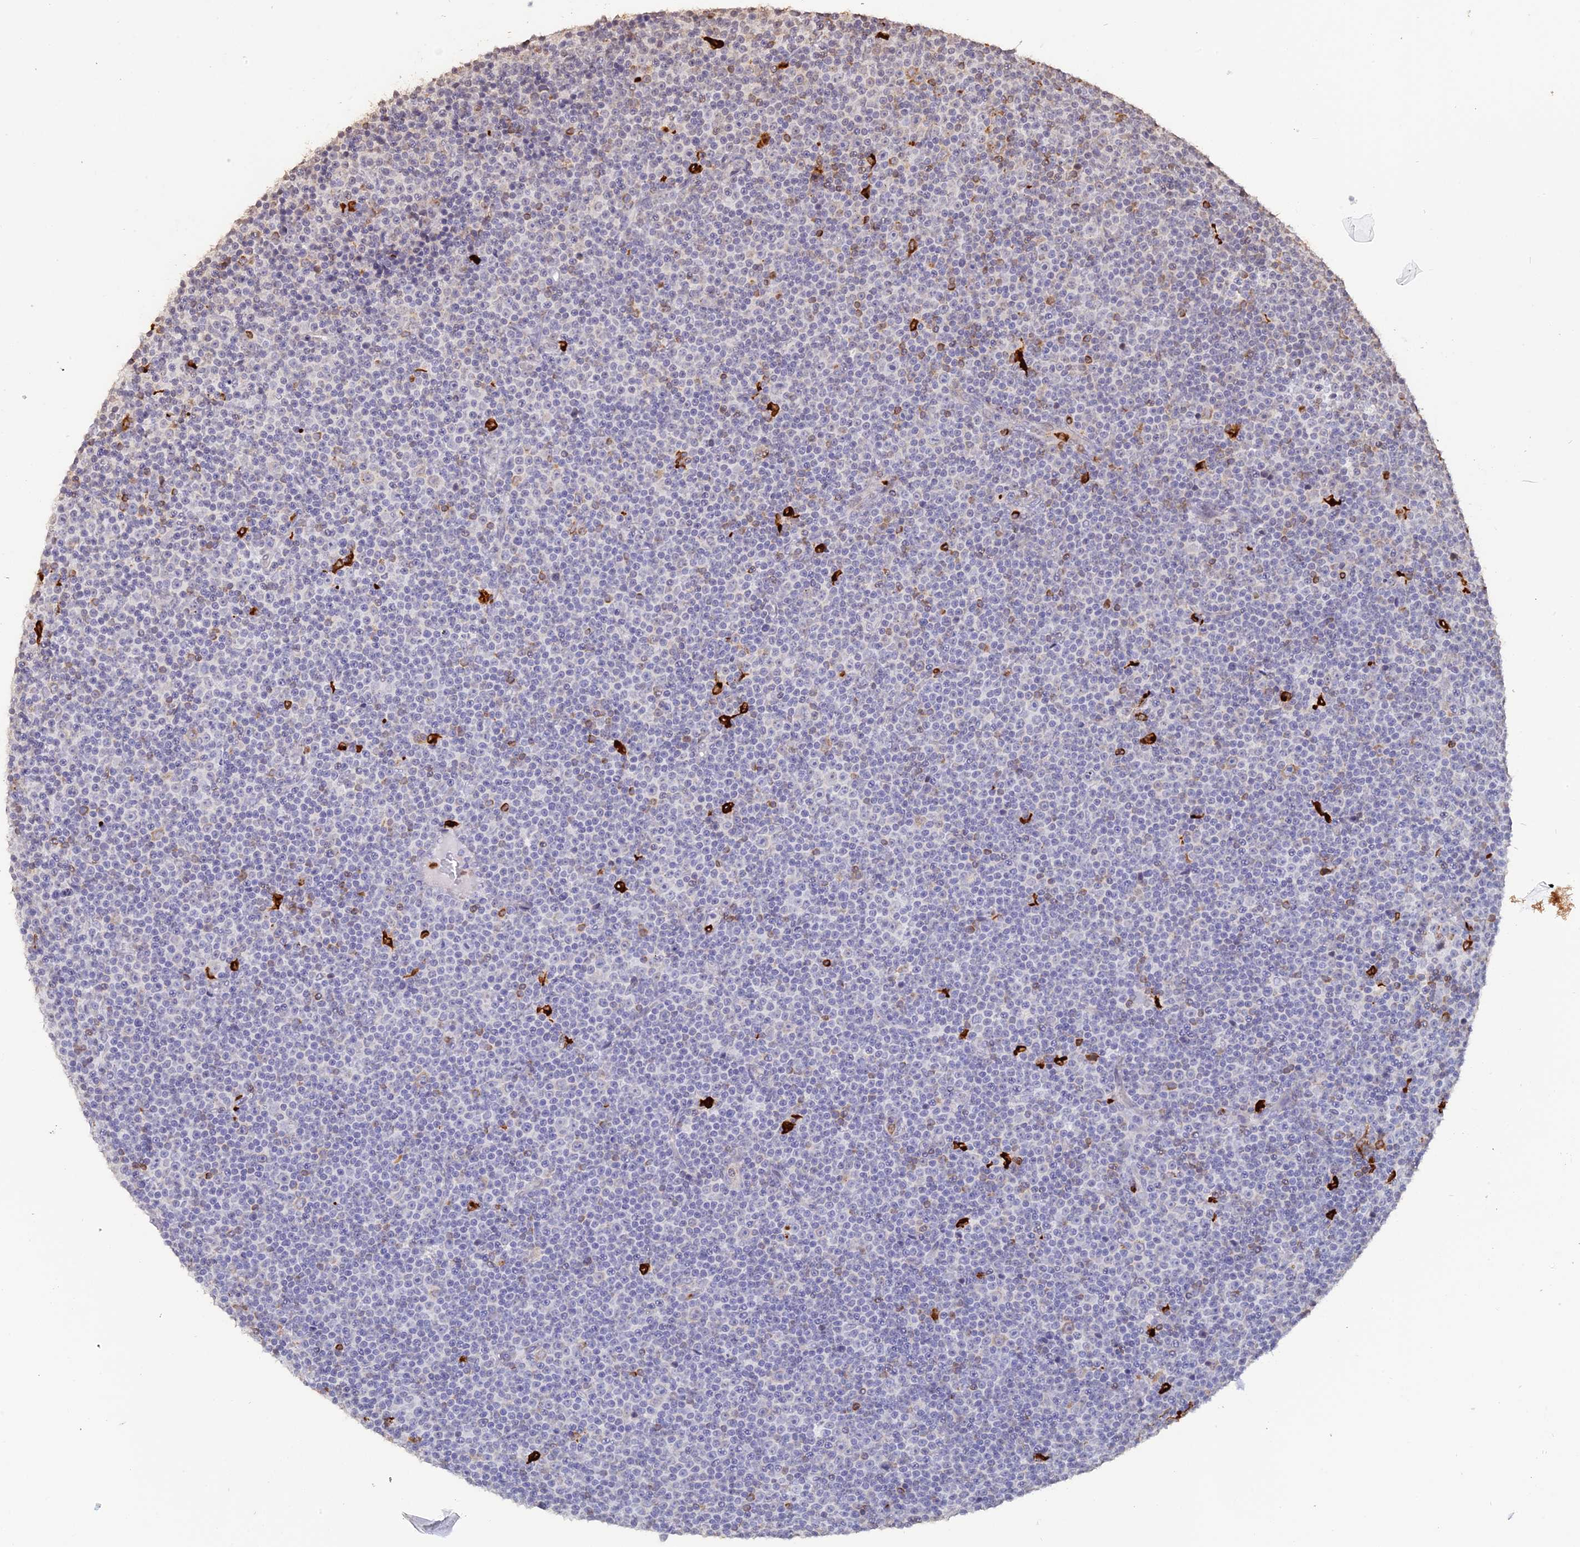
{"staining": {"intensity": "negative", "quantity": "none", "location": "none"}, "tissue": "lymphoma", "cell_type": "Tumor cells", "image_type": "cancer", "snomed": [{"axis": "morphology", "description": "Malignant lymphoma, non-Hodgkin's type, Low grade"}, {"axis": "topography", "description": "Lymph node"}], "caption": "IHC of human lymphoma exhibits no positivity in tumor cells.", "gene": "APOBR", "patient": {"sex": "female", "age": 67}}